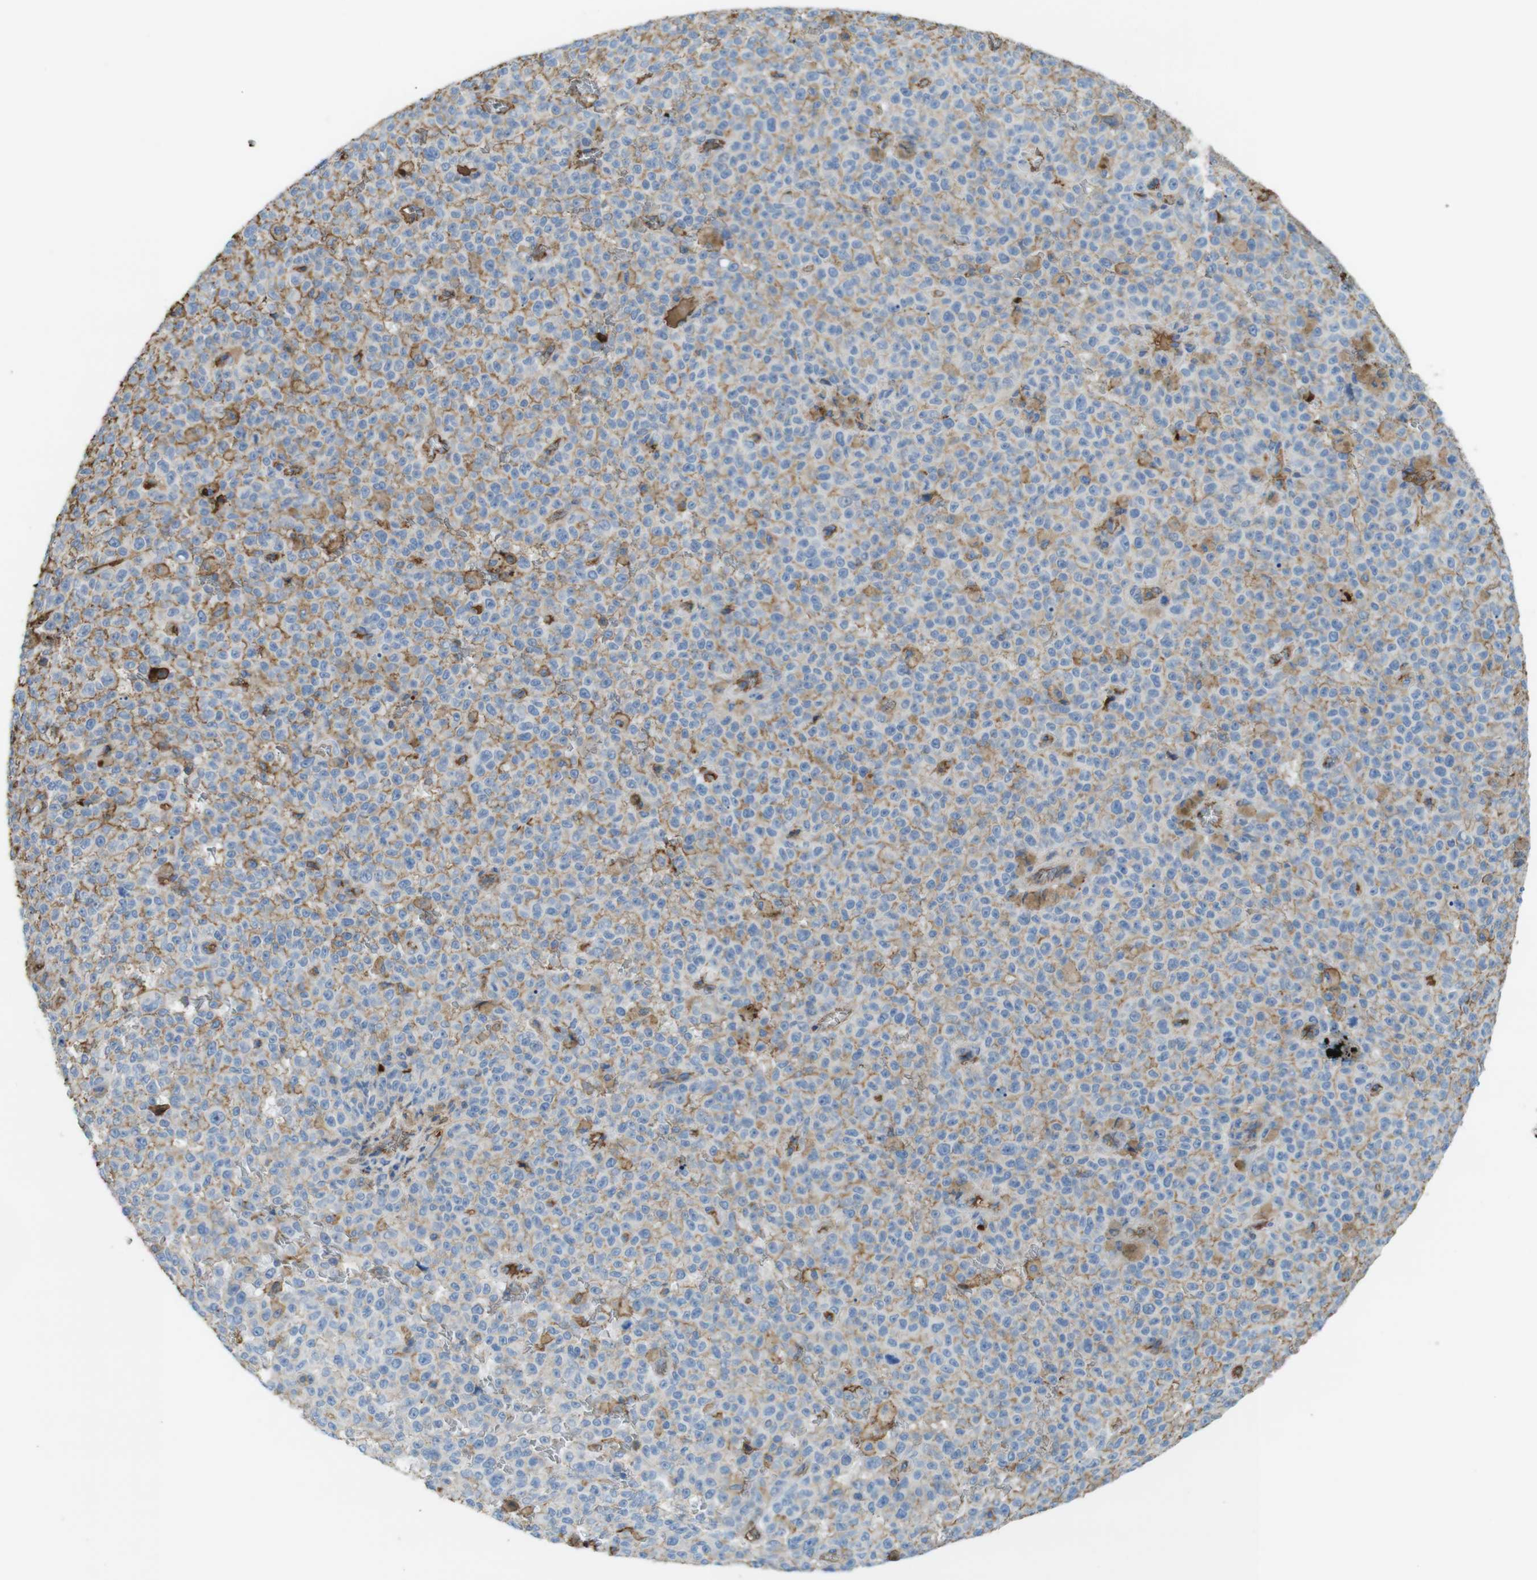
{"staining": {"intensity": "negative", "quantity": "none", "location": "none"}, "tissue": "melanoma", "cell_type": "Tumor cells", "image_type": "cancer", "snomed": [{"axis": "morphology", "description": "Malignant melanoma, NOS"}, {"axis": "topography", "description": "Skin"}], "caption": "Malignant melanoma stained for a protein using IHC demonstrates no expression tumor cells.", "gene": "LTBP4", "patient": {"sex": "female", "age": 82}}